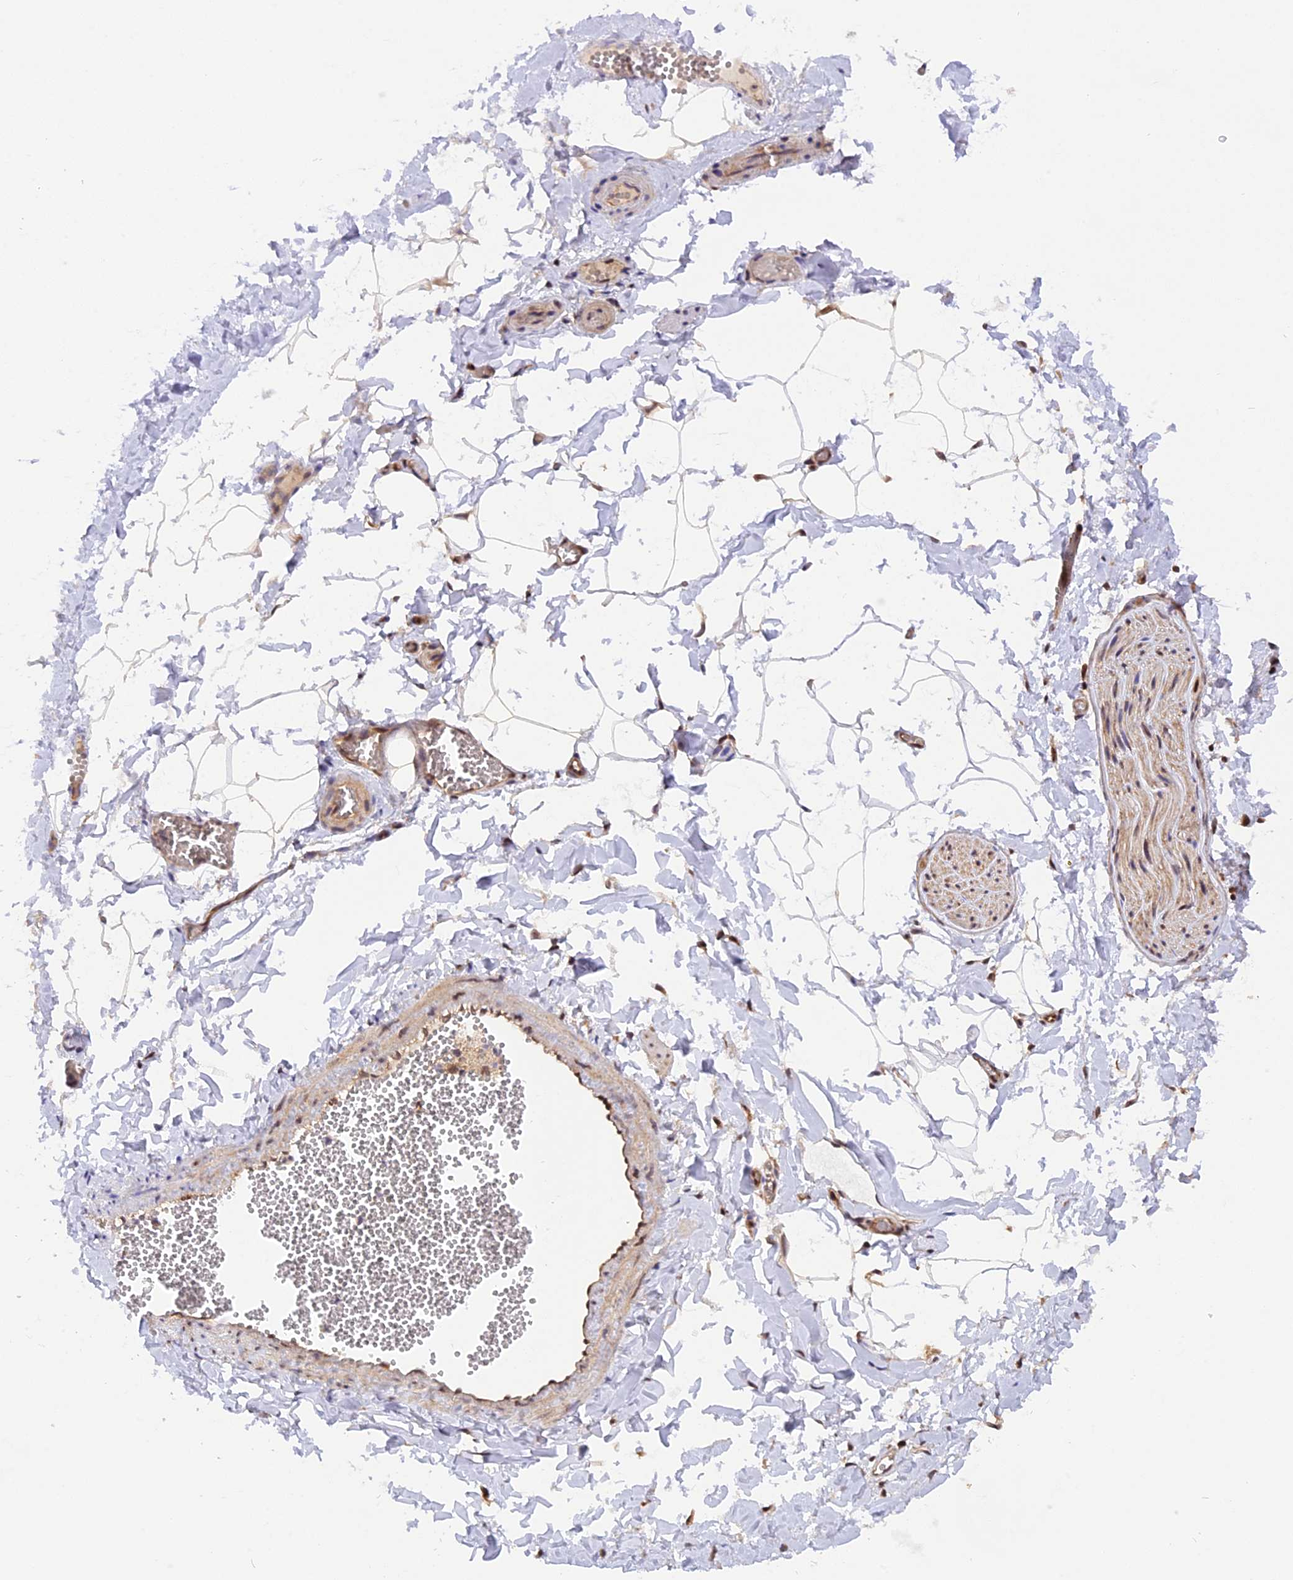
{"staining": {"intensity": "weak", "quantity": "25%-75%", "location": "nuclear"}, "tissue": "adipose tissue", "cell_type": "Adipocytes", "image_type": "normal", "snomed": [{"axis": "morphology", "description": "Normal tissue, NOS"}, {"axis": "topography", "description": "Gallbladder"}, {"axis": "topography", "description": "Peripheral nerve tissue"}], "caption": "Brown immunohistochemical staining in unremarkable human adipose tissue shows weak nuclear expression in approximately 25%-75% of adipocytes.", "gene": "SAMD4A", "patient": {"sex": "male", "age": 38}}